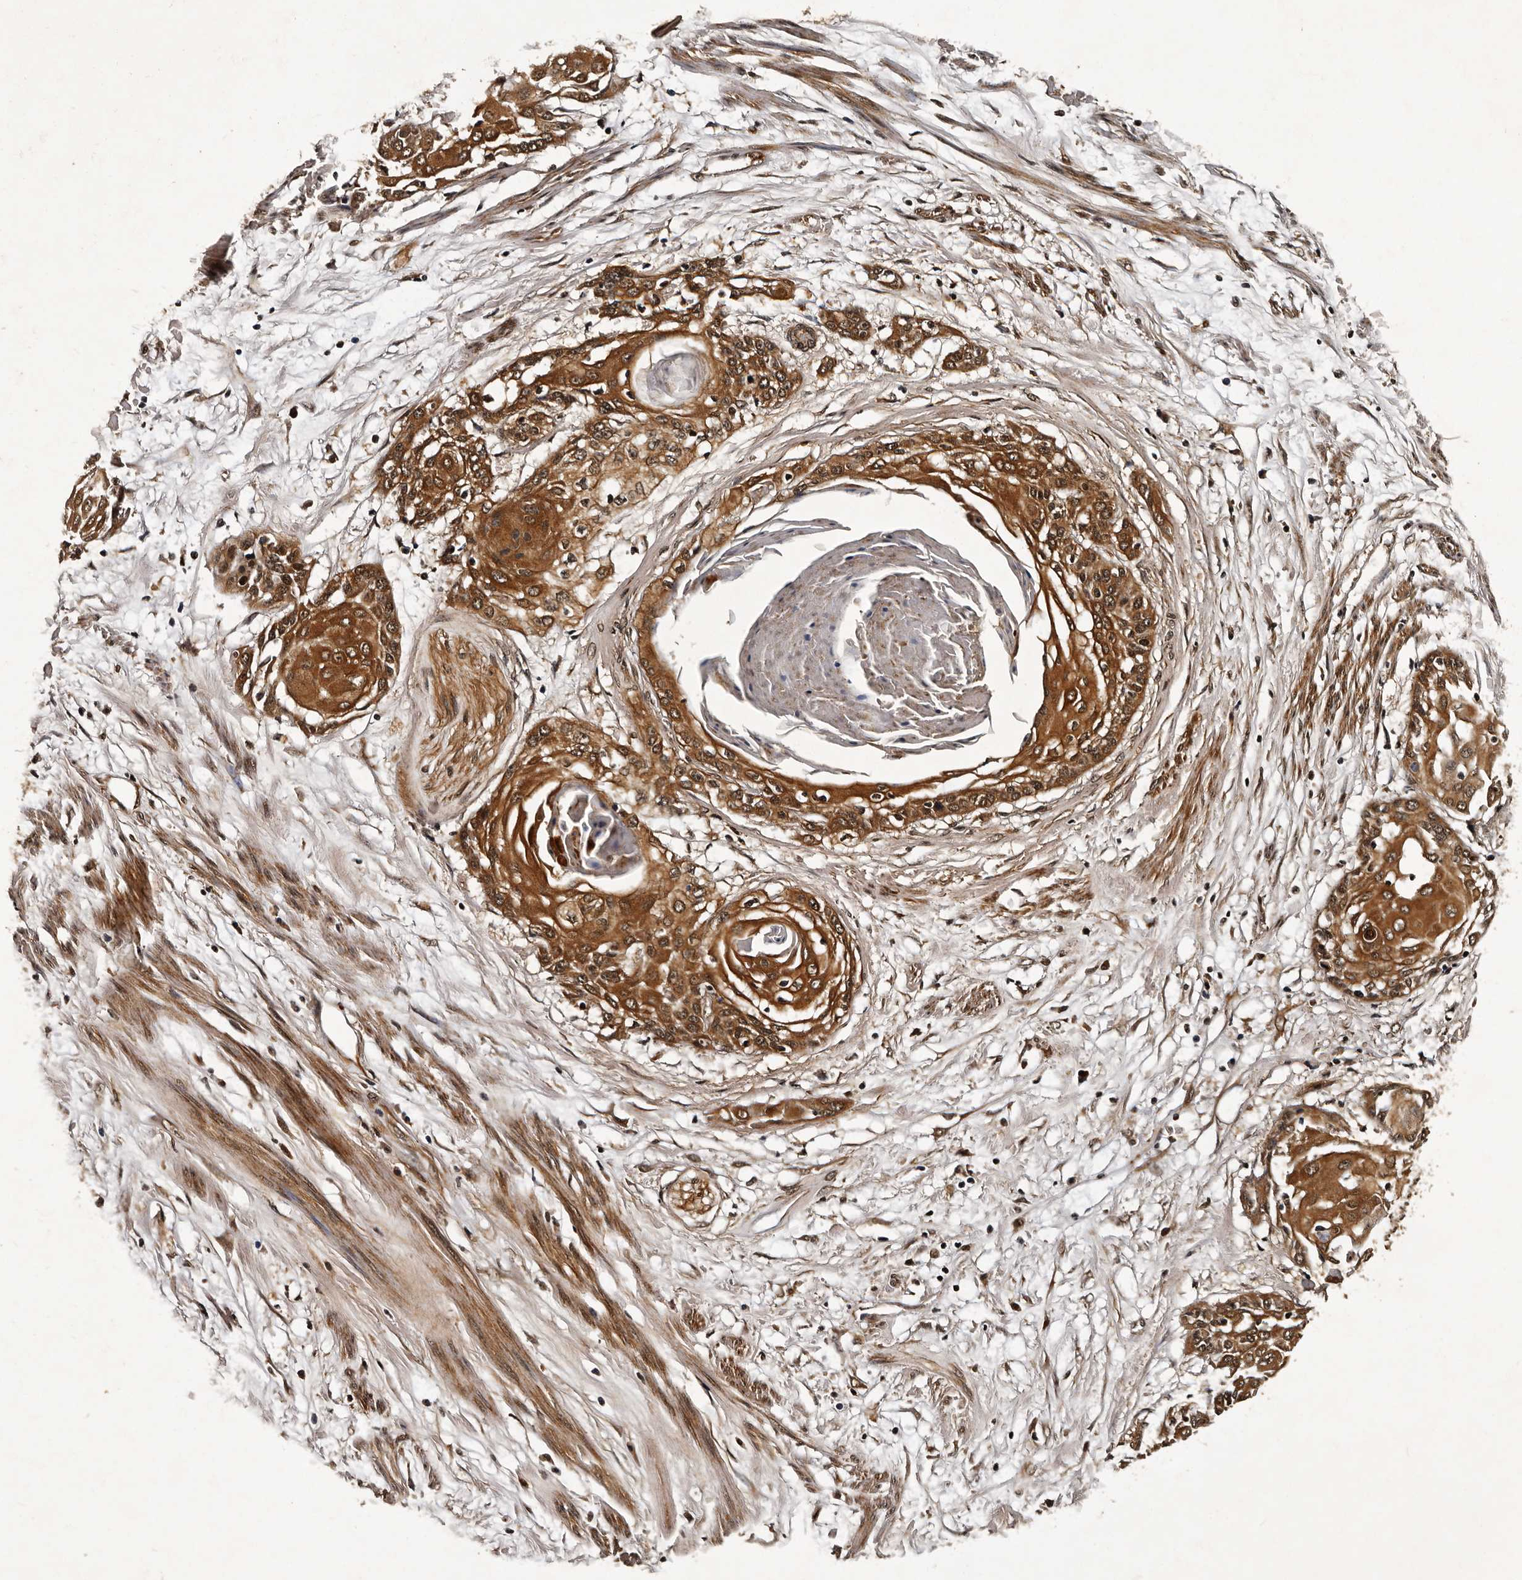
{"staining": {"intensity": "moderate", "quantity": ">75%", "location": "cytoplasmic/membranous,nuclear"}, "tissue": "cervical cancer", "cell_type": "Tumor cells", "image_type": "cancer", "snomed": [{"axis": "morphology", "description": "Squamous cell carcinoma, NOS"}, {"axis": "topography", "description": "Cervix"}], "caption": "An IHC histopathology image of tumor tissue is shown. Protein staining in brown highlights moderate cytoplasmic/membranous and nuclear positivity in cervical squamous cell carcinoma within tumor cells.", "gene": "CPNE3", "patient": {"sex": "female", "age": 57}}